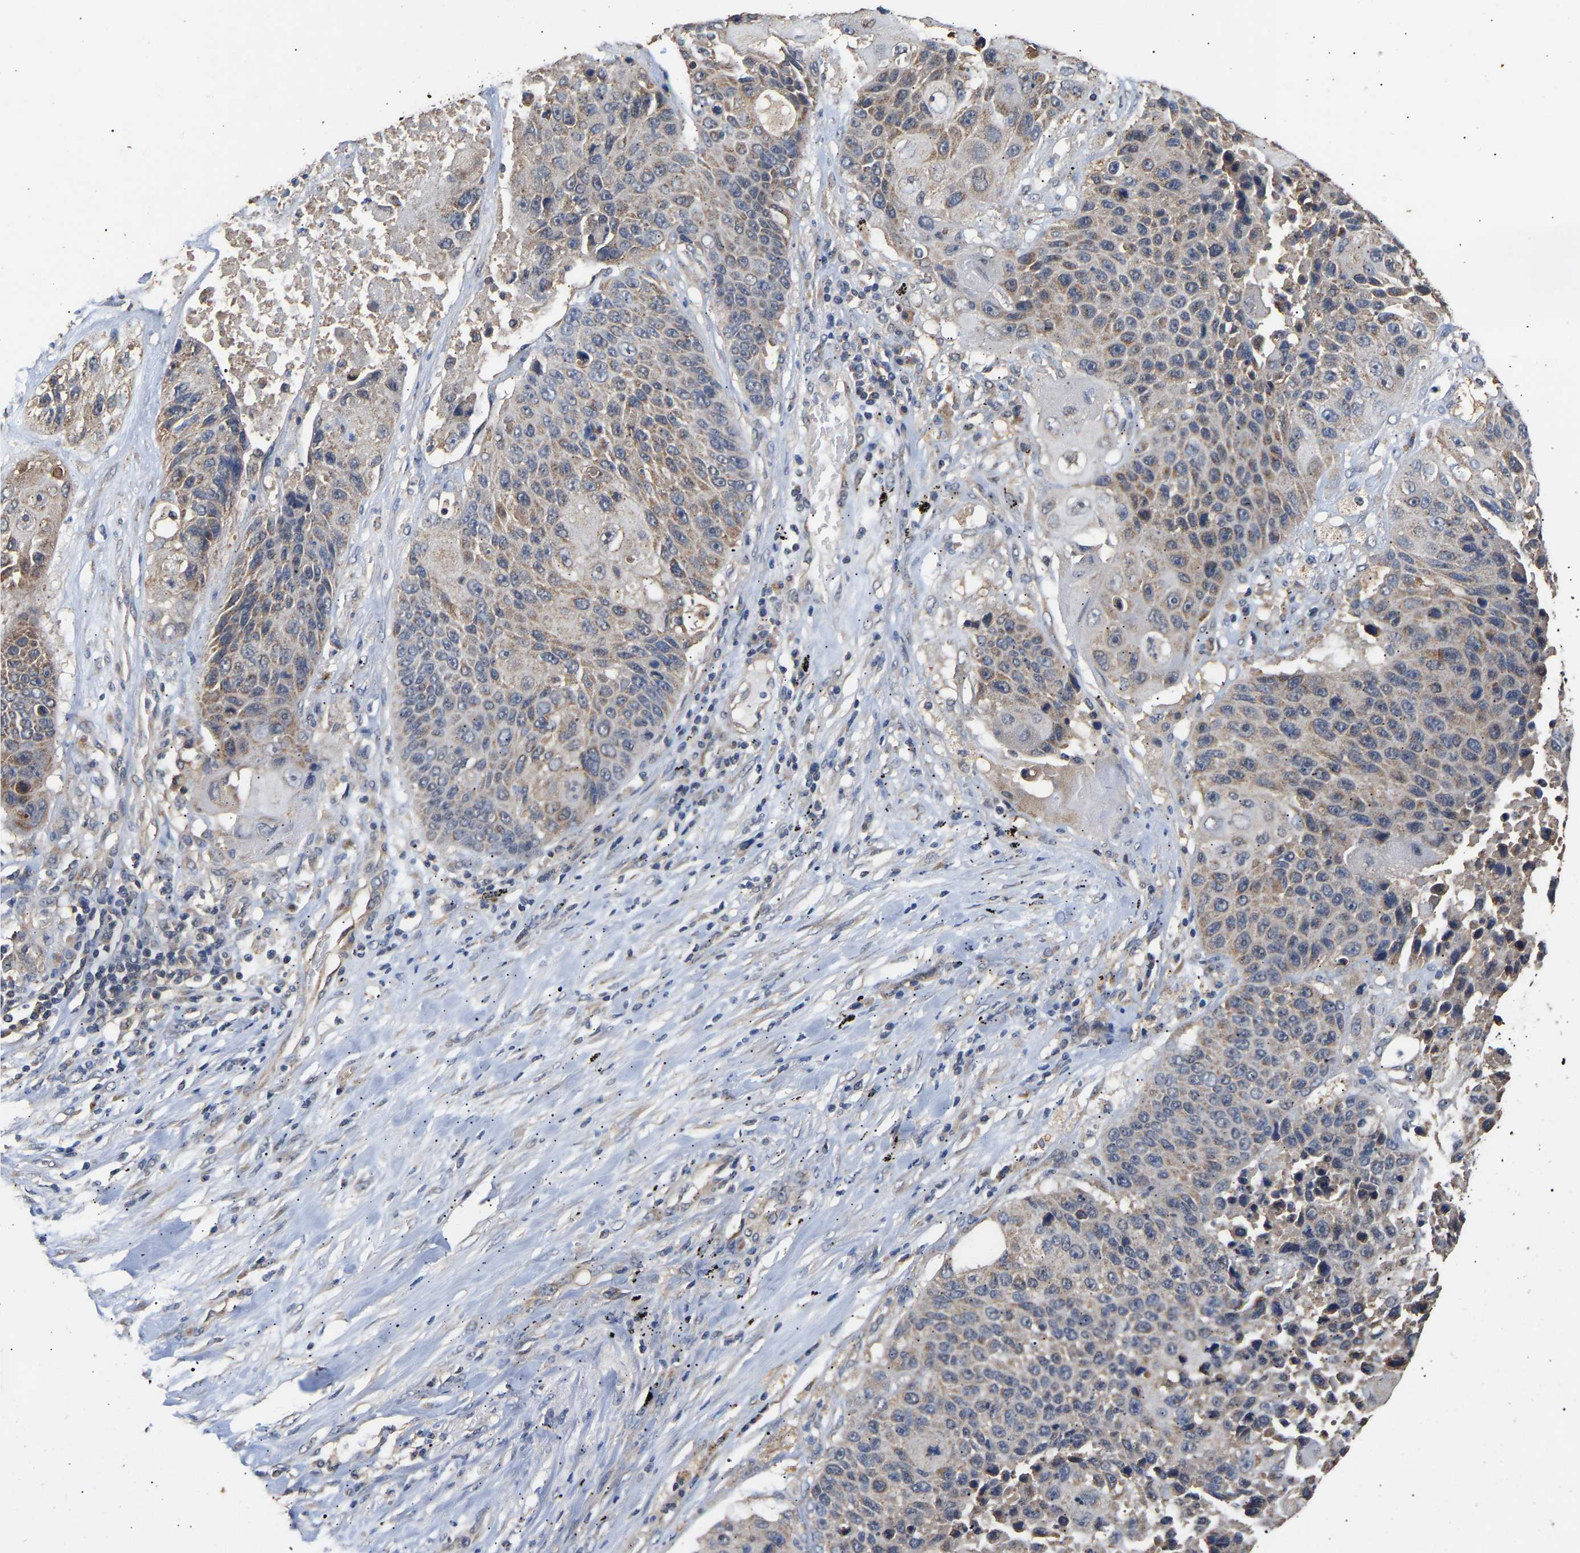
{"staining": {"intensity": "weak", "quantity": "25%-75%", "location": "cytoplasmic/membranous"}, "tissue": "lung cancer", "cell_type": "Tumor cells", "image_type": "cancer", "snomed": [{"axis": "morphology", "description": "Squamous cell carcinoma, NOS"}, {"axis": "topography", "description": "Lung"}], "caption": "IHC of human lung cancer (squamous cell carcinoma) displays low levels of weak cytoplasmic/membranous staining in approximately 25%-75% of tumor cells.", "gene": "ZNF26", "patient": {"sex": "male", "age": 61}}